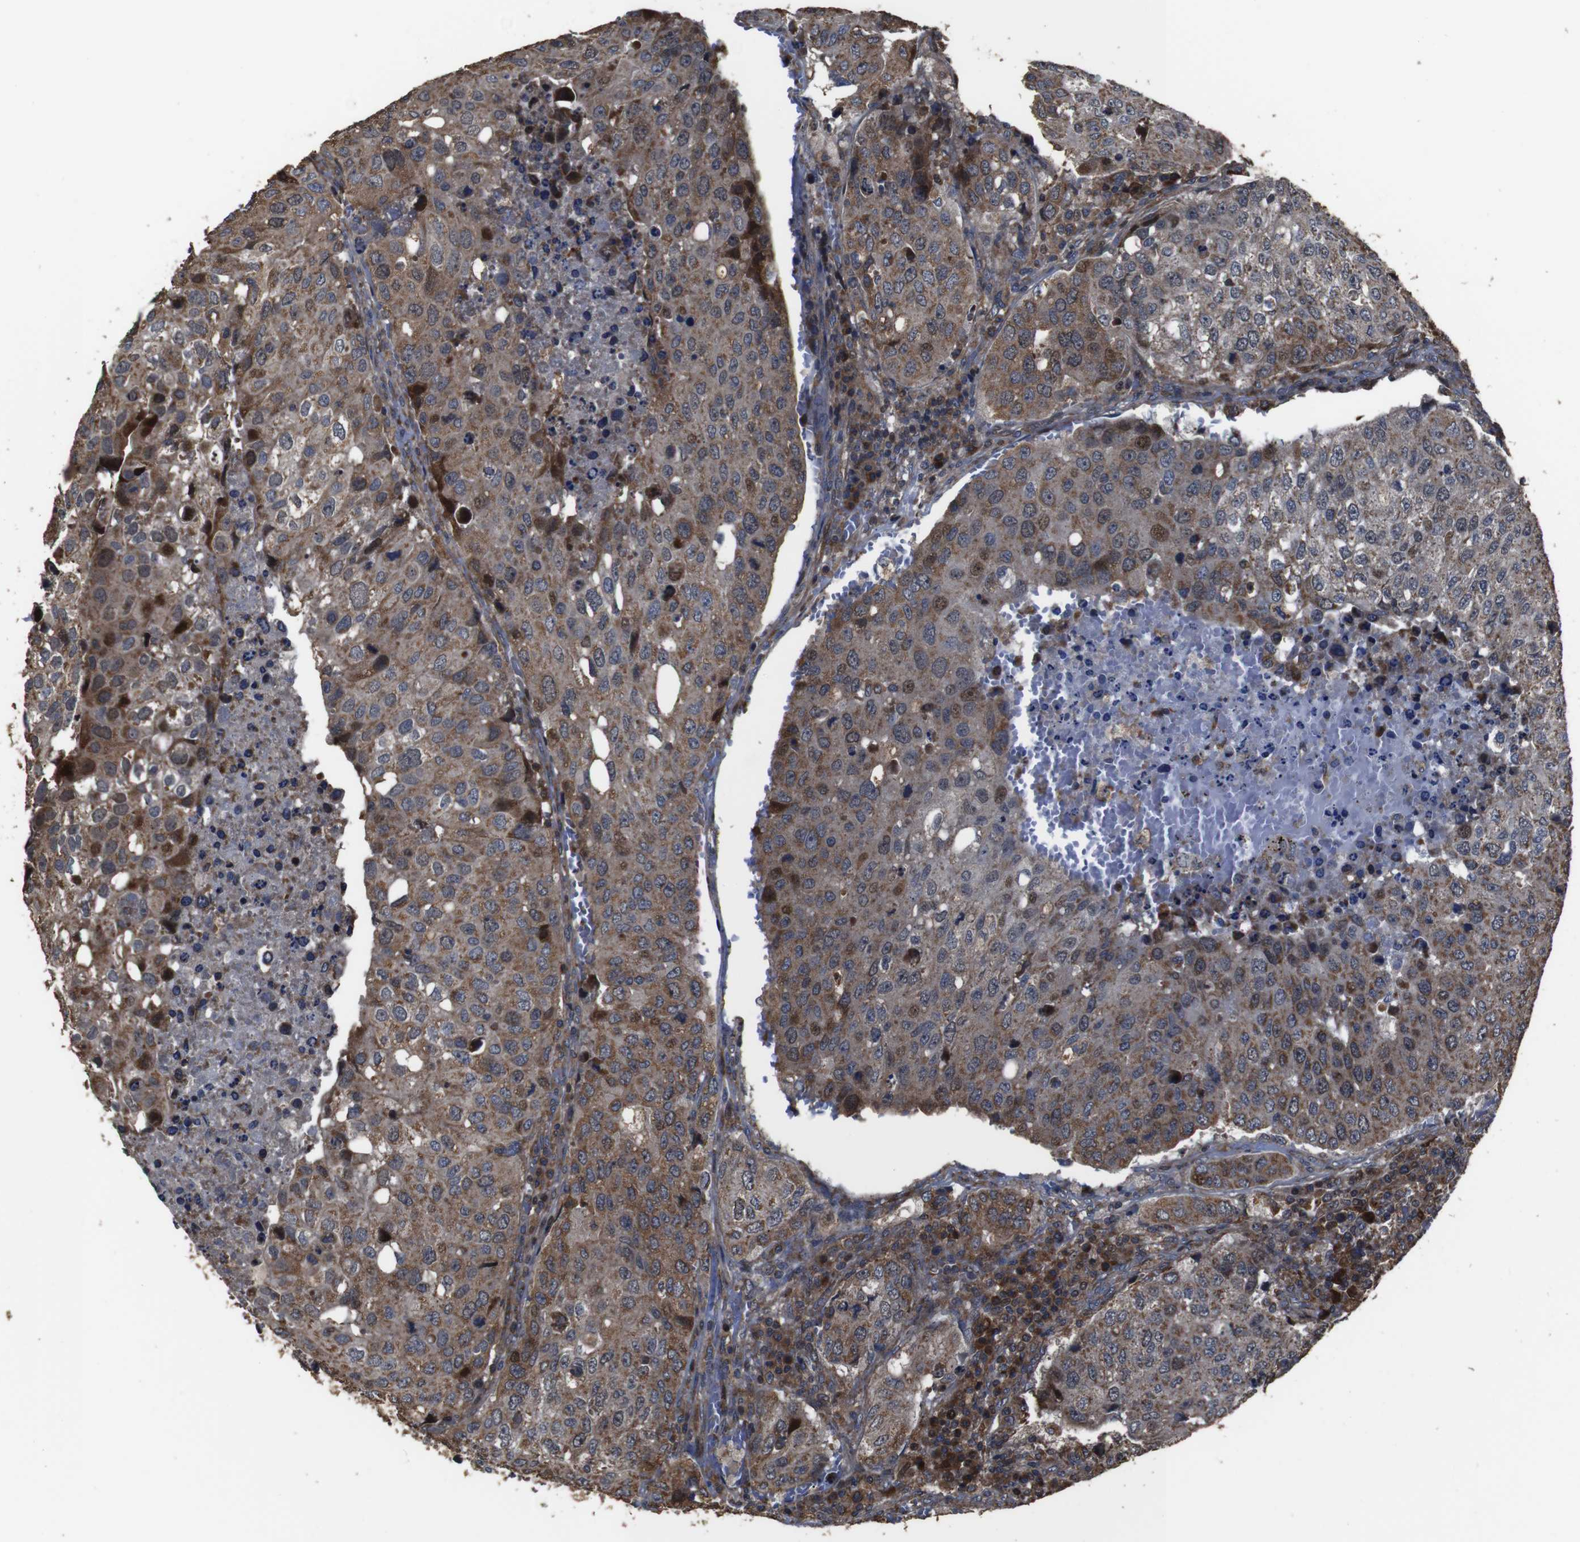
{"staining": {"intensity": "moderate", "quantity": ">75%", "location": "cytoplasmic/membranous"}, "tissue": "urothelial cancer", "cell_type": "Tumor cells", "image_type": "cancer", "snomed": [{"axis": "morphology", "description": "Urothelial carcinoma, High grade"}, {"axis": "topography", "description": "Lymph node"}, {"axis": "topography", "description": "Urinary bladder"}], "caption": "Brown immunohistochemical staining in human urothelial cancer exhibits moderate cytoplasmic/membranous positivity in approximately >75% of tumor cells.", "gene": "SNN", "patient": {"sex": "male", "age": 51}}